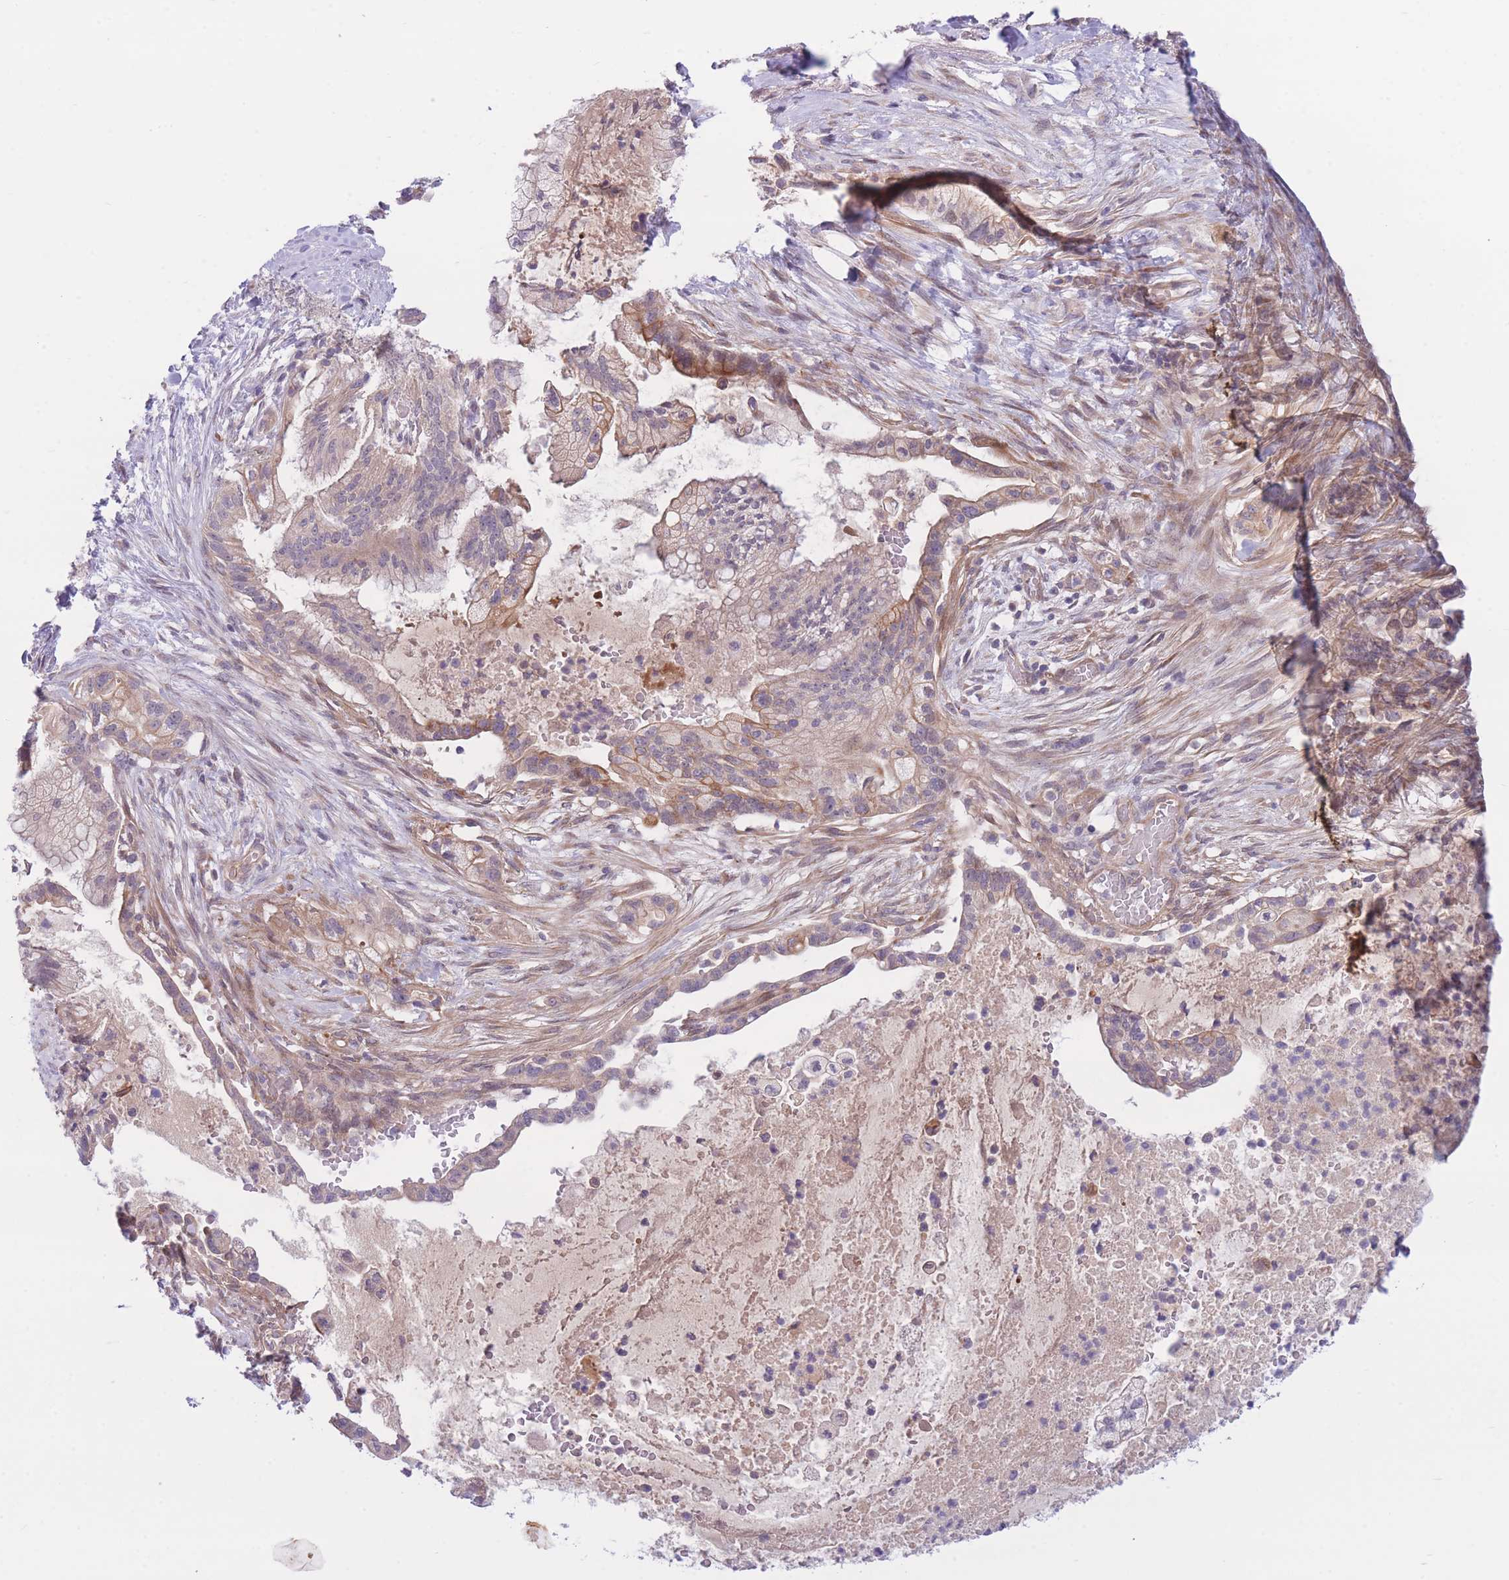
{"staining": {"intensity": "moderate", "quantity": "25%-75%", "location": "cytoplasmic/membranous"}, "tissue": "pancreatic cancer", "cell_type": "Tumor cells", "image_type": "cancer", "snomed": [{"axis": "morphology", "description": "Adenocarcinoma, NOS"}, {"axis": "topography", "description": "Pancreas"}], "caption": "Approximately 25%-75% of tumor cells in human adenocarcinoma (pancreatic) display moderate cytoplasmic/membranous protein staining as visualized by brown immunohistochemical staining.", "gene": "CDC25B", "patient": {"sex": "male", "age": 44}}